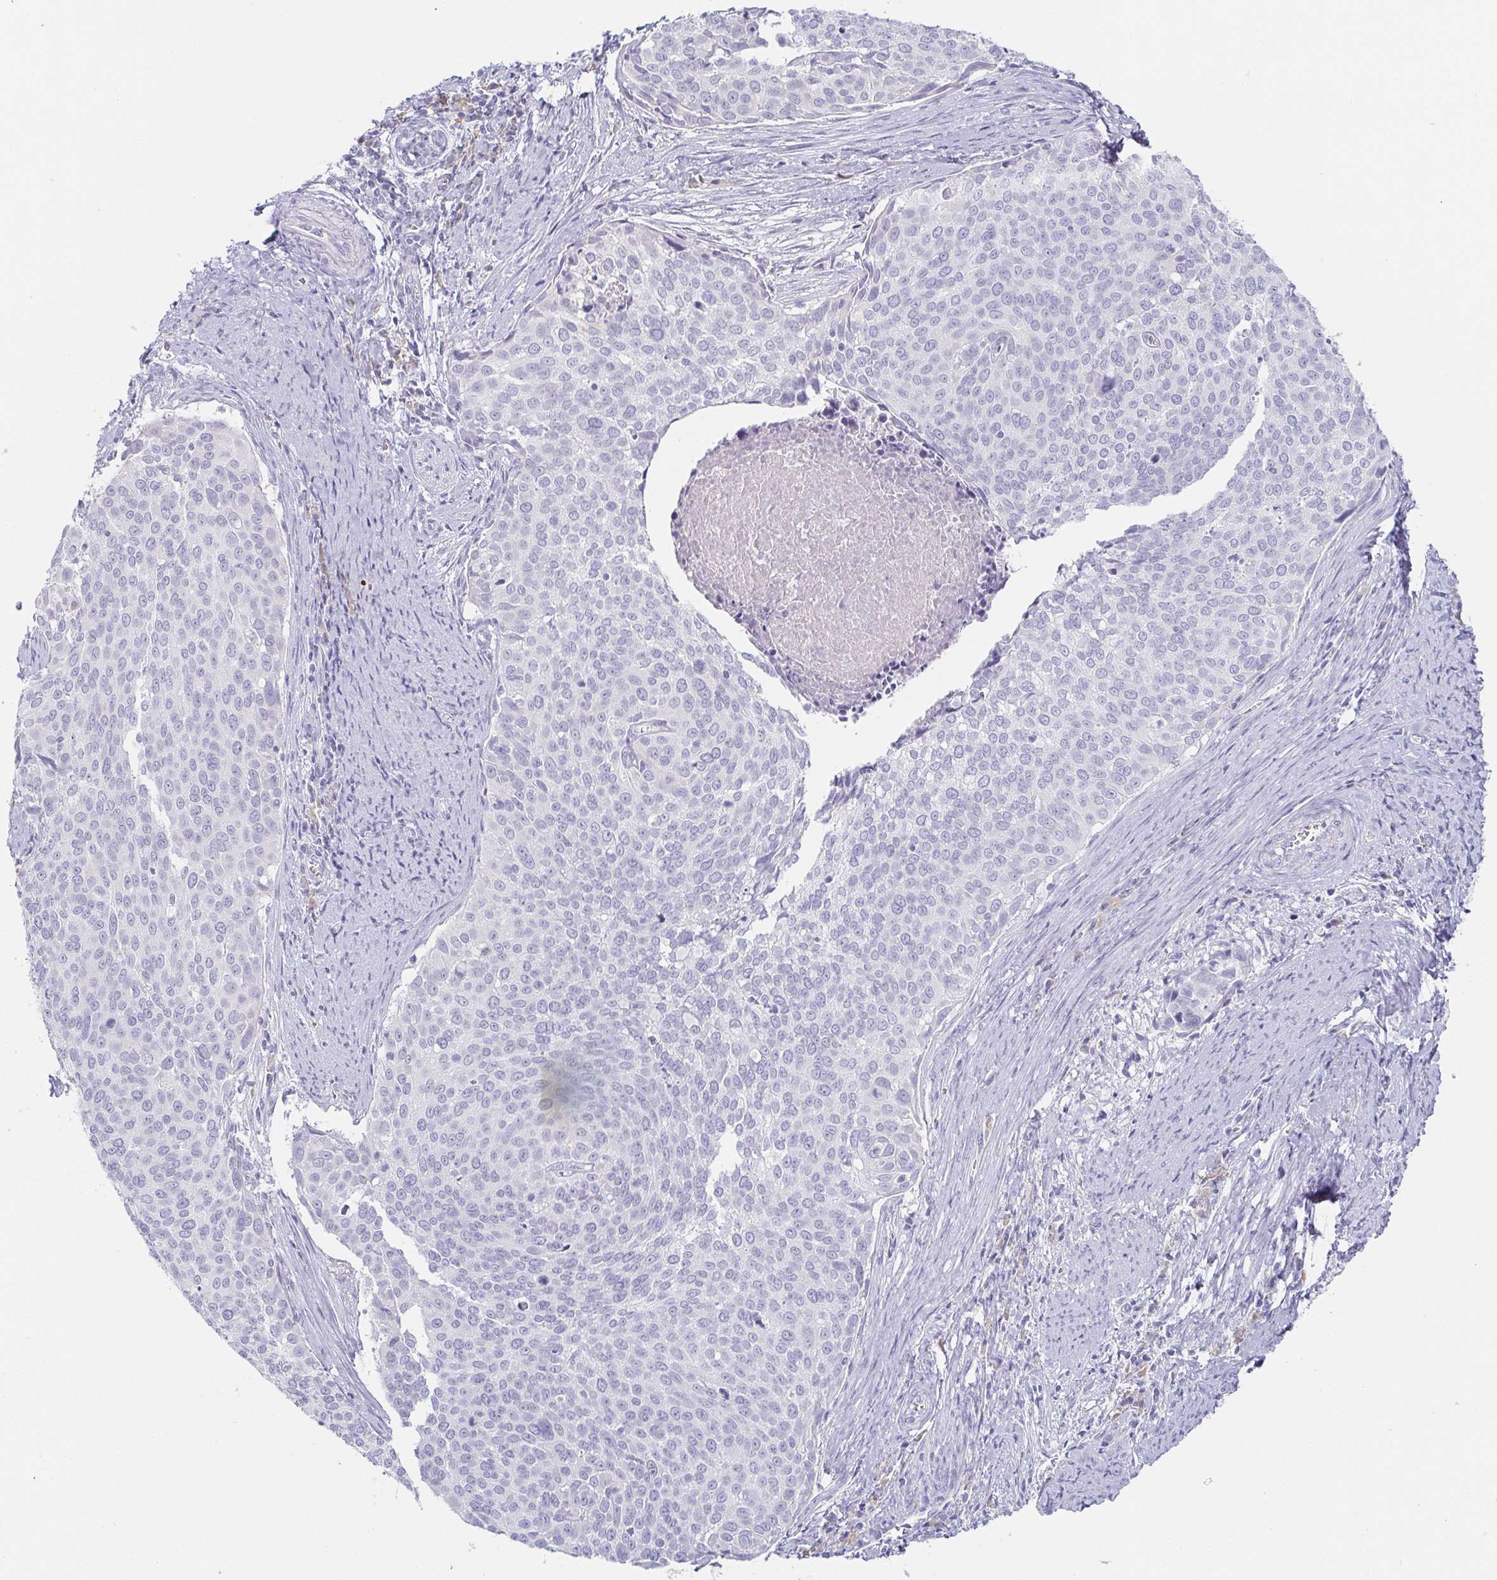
{"staining": {"intensity": "negative", "quantity": "none", "location": "none"}, "tissue": "cervical cancer", "cell_type": "Tumor cells", "image_type": "cancer", "snomed": [{"axis": "morphology", "description": "Squamous cell carcinoma, NOS"}, {"axis": "topography", "description": "Cervix"}], "caption": "Cervical cancer (squamous cell carcinoma) was stained to show a protein in brown. There is no significant expression in tumor cells. (Brightfield microscopy of DAB (3,3'-diaminobenzidine) immunohistochemistry at high magnification).", "gene": "PRR27", "patient": {"sex": "female", "age": 39}}